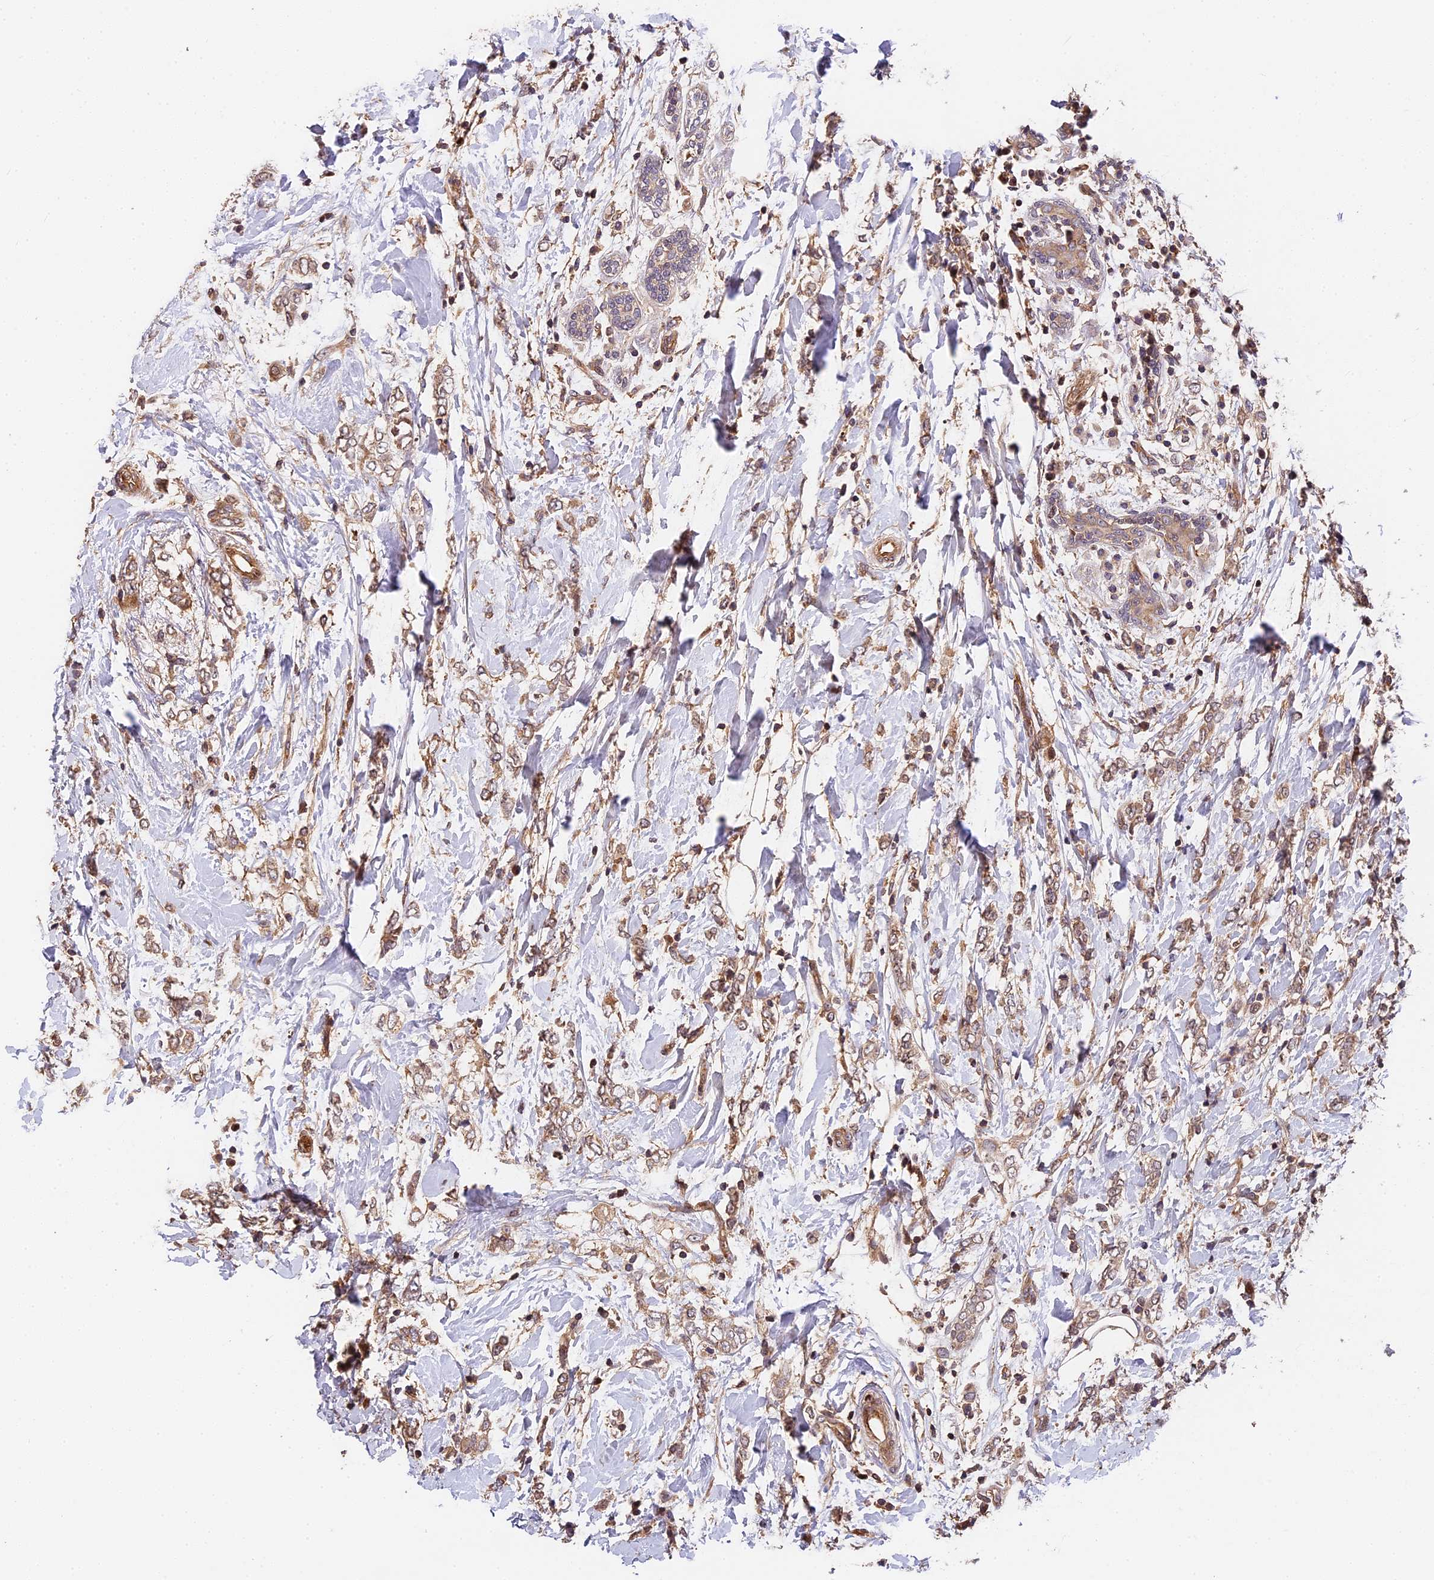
{"staining": {"intensity": "weak", "quantity": ">75%", "location": "cytoplasmic/membranous"}, "tissue": "breast cancer", "cell_type": "Tumor cells", "image_type": "cancer", "snomed": [{"axis": "morphology", "description": "Normal tissue, NOS"}, {"axis": "morphology", "description": "Lobular carcinoma"}, {"axis": "topography", "description": "Breast"}], "caption": "The immunohistochemical stain highlights weak cytoplasmic/membranous expression in tumor cells of breast cancer tissue.", "gene": "ARHGAP17", "patient": {"sex": "female", "age": 47}}